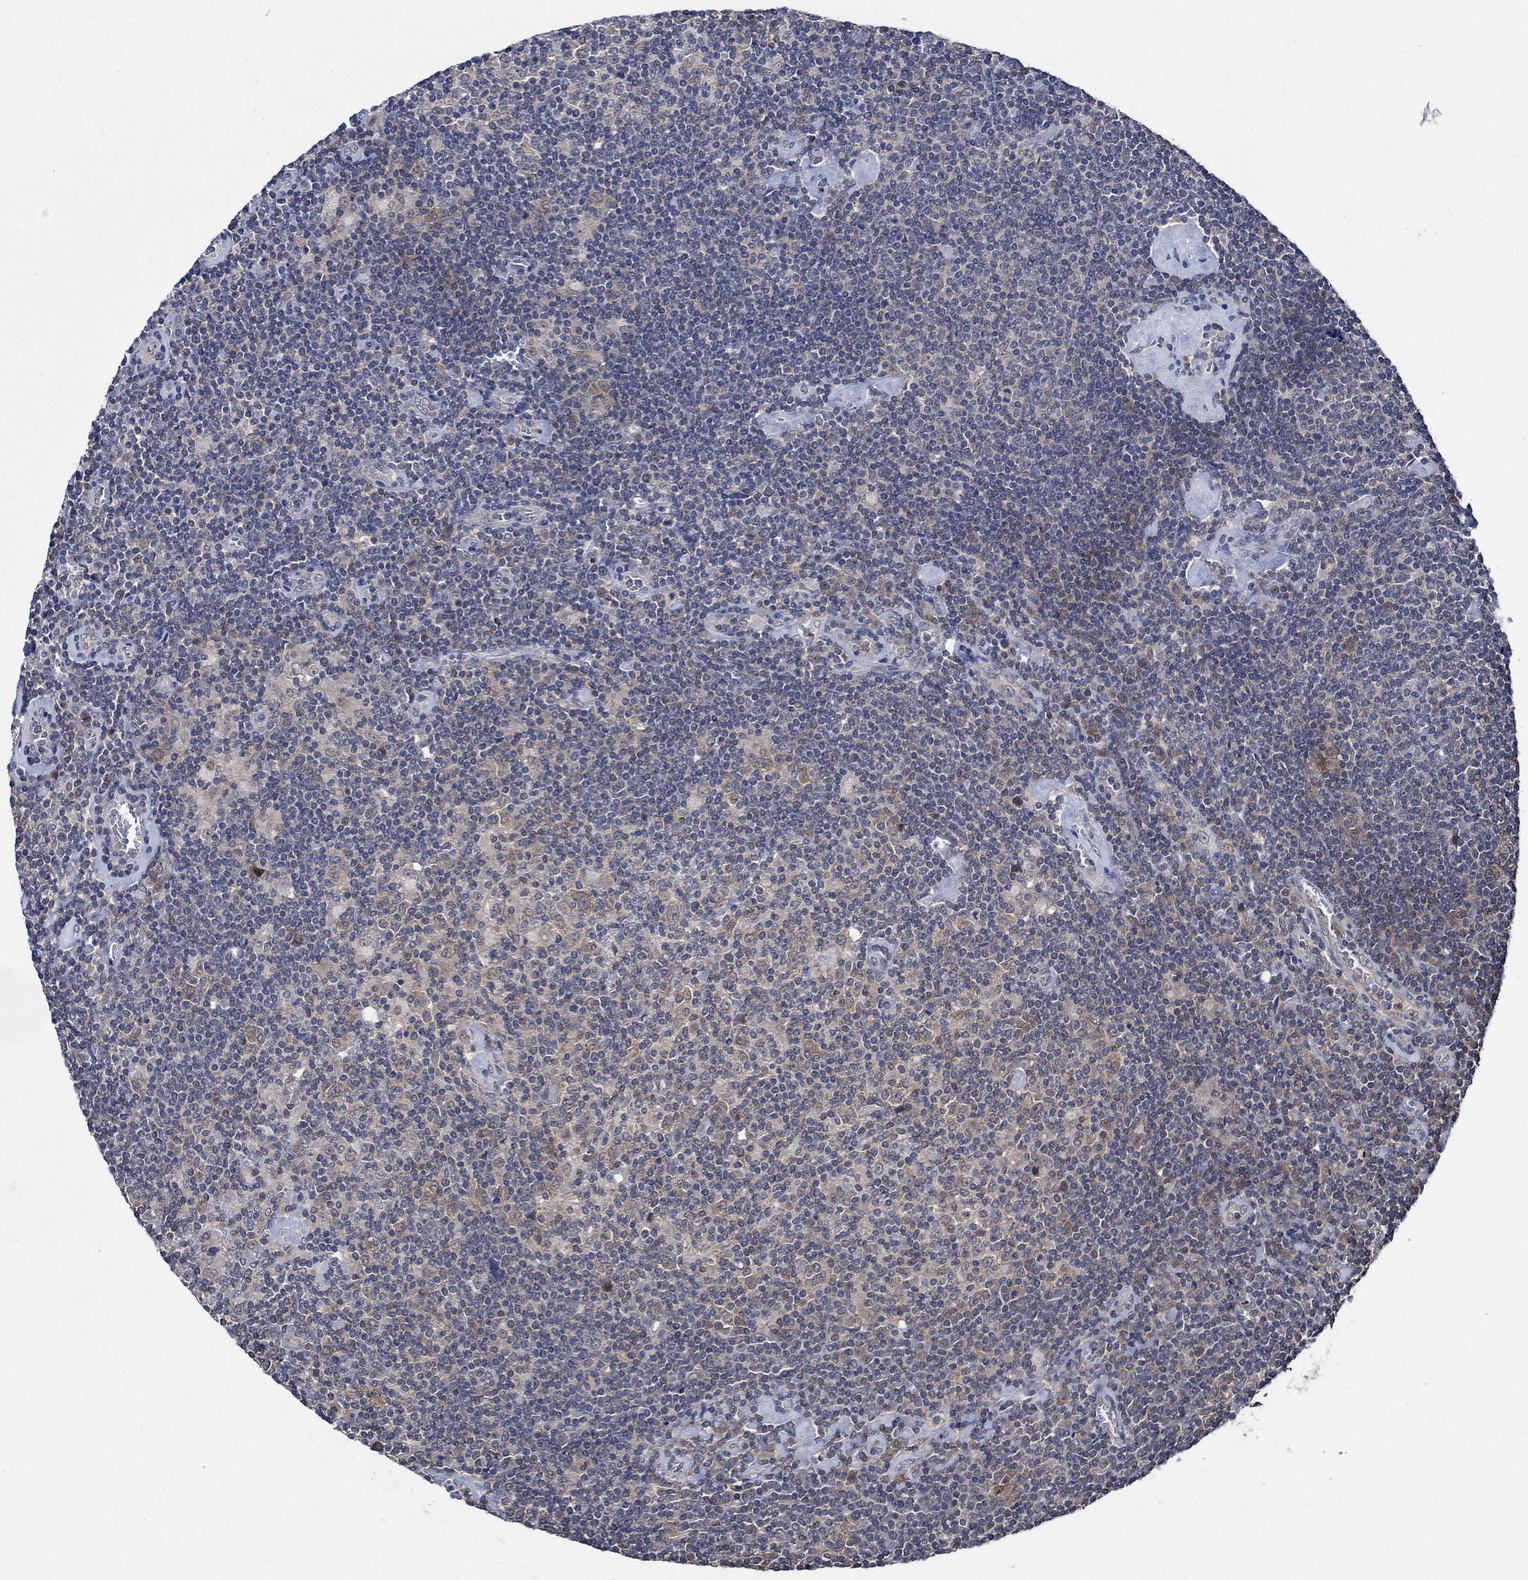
{"staining": {"intensity": "negative", "quantity": "none", "location": "none"}, "tissue": "lymphoma", "cell_type": "Tumor cells", "image_type": "cancer", "snomed": [{"axis": "morphology", "description": "Hodgkin's disease, NOS"}, {"axis": "topography", "description": "Lymph node"}], "caption": "Immunohistochemistry of Hodgkin's disease displays no positivity in tumor cells. (Stains: DAB immunohistochemistry (IHC) with hematoxylin counter stain, Microscopy: brightfield microscopy at high magnification).", "gene": "DACT1", "patient": {"sex": "male", "age": 40}}